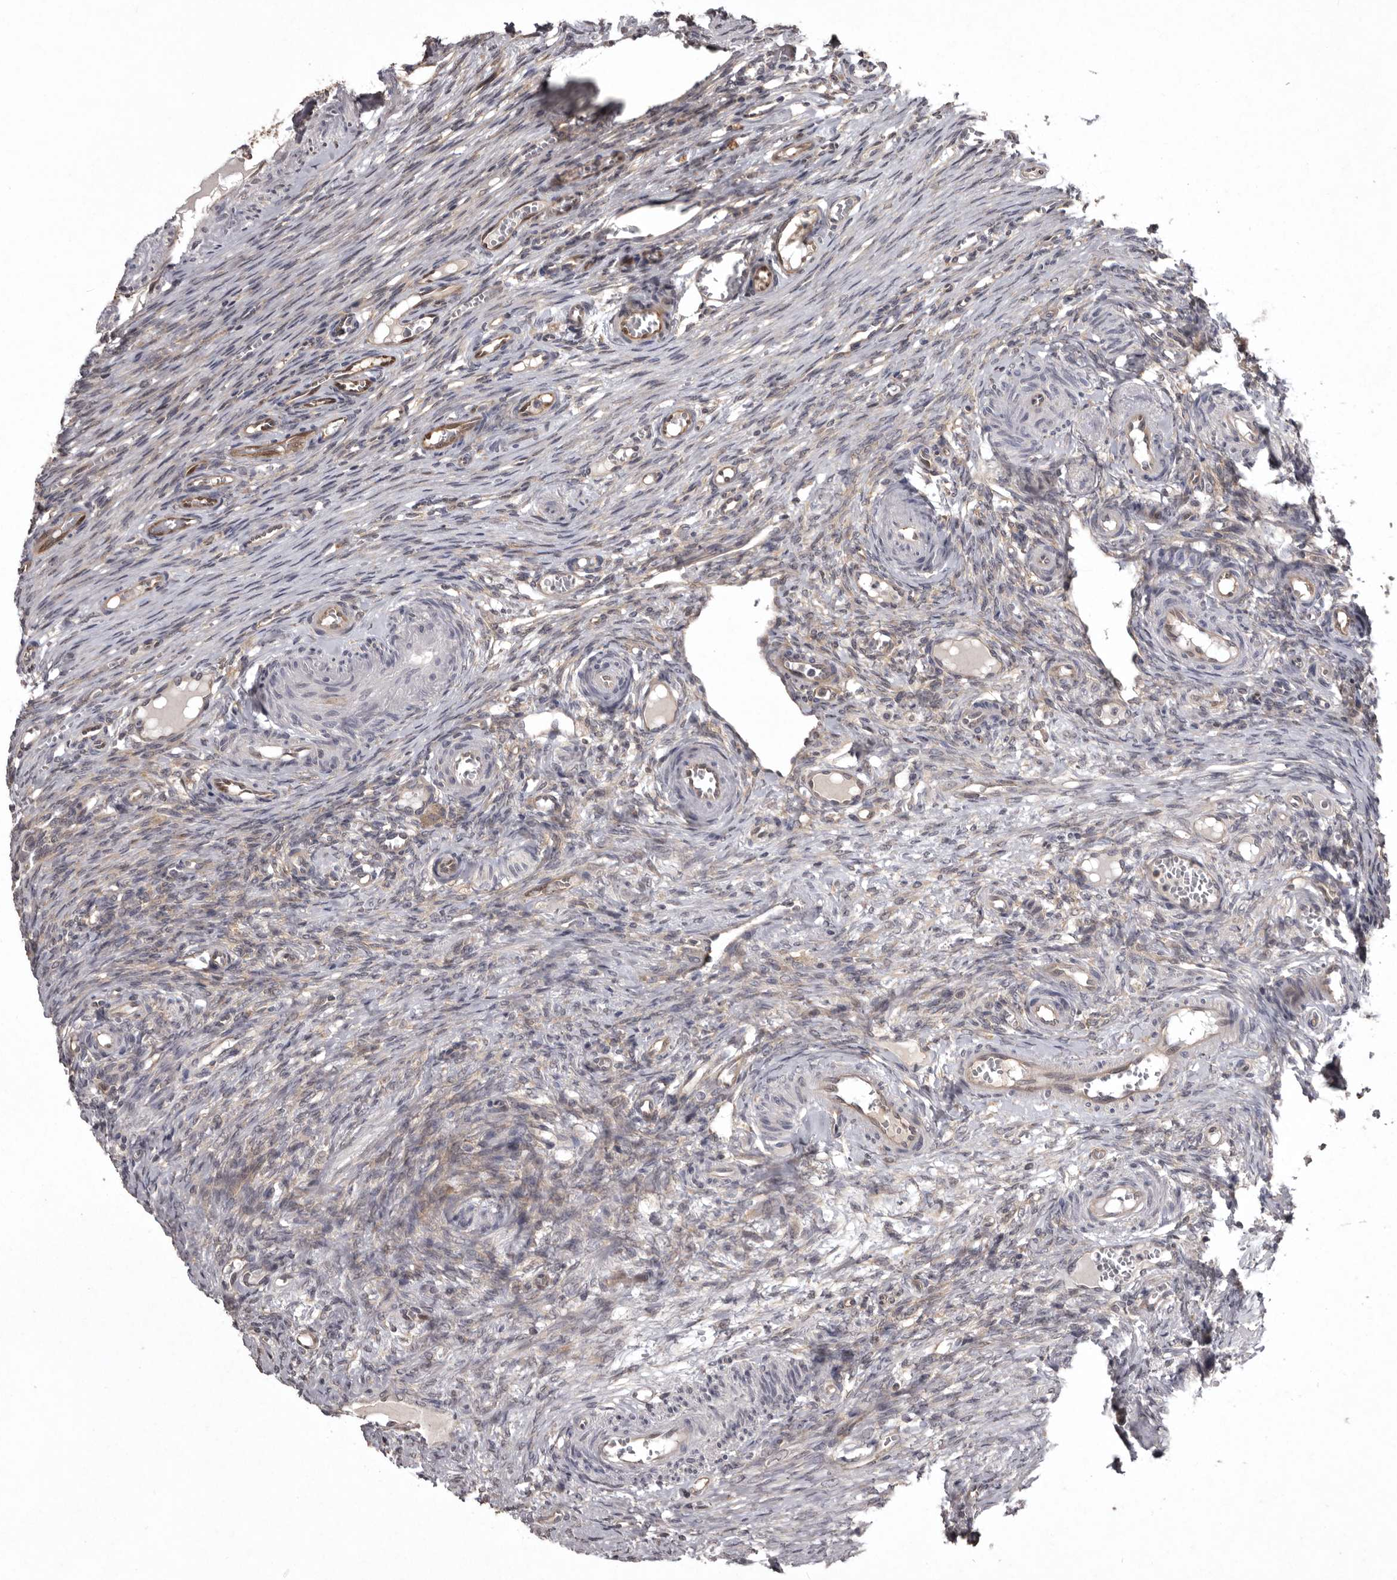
{"staining": {"intensity": "negative", "quantity": "none", "location": "none"}, "tissue": "ovary", "cell_type": "Ovarian stroma cells", "image_type": "normal", "snomed": [{"axis": "morphology", "description": "Adenocarcinoma, NOS"}, {"axis": "topography", "description": "Endometrium"}], "caption": "An immunohistochemistry micrograph of unremarkable ovary is shown. There is no staining in ovarian stroma cells of ovary. The staining was performed using DAB to visualize the protein expression in brown, while the nuclei were stained in blue with hematoxylin (Magnification: 20x).", "gene": "DARS1", "patient": {"sex": "female", "age": 32}}